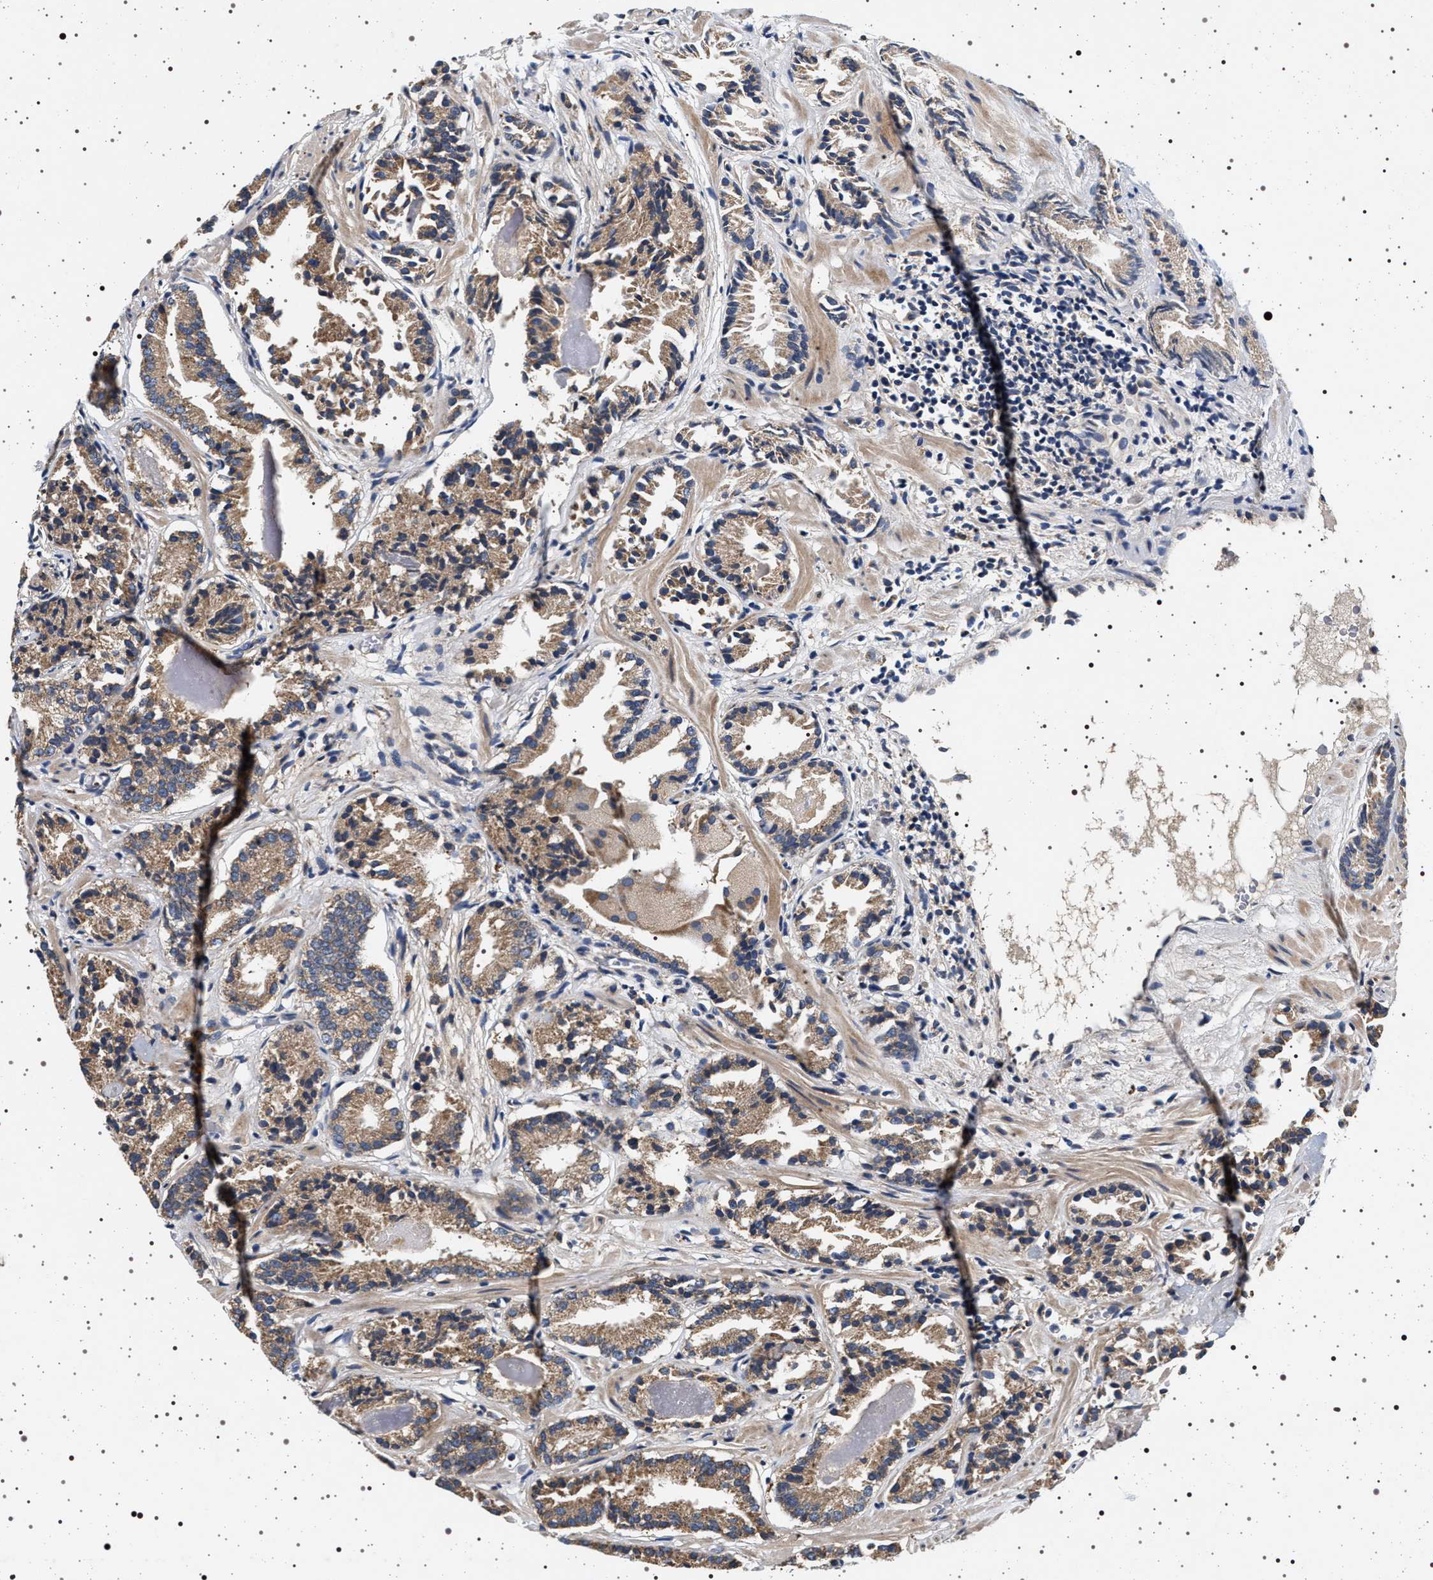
{"staining": {"intensity": "moderate", "quantity": ">75%", "location": "cytoplasmic/membranous"}, "tissue": "prostate cancer", "cell_type": "Tumor cells", "image_type": "cancer", "snomed": [{"axis": "morphology", "description": "Adenocarcinoma, Low grade"}, {"axis": "topography", "description": "Prostate"}], "caption": "Brown immunohistochemical staining in prostate cancer (low-grade adenocarcinoma) displays moderate cytoplasmic/membranous staining in about >75% of tumor cells.", "gene": "DCBLD2", "patient": {"sex": "male", "age": 51}}